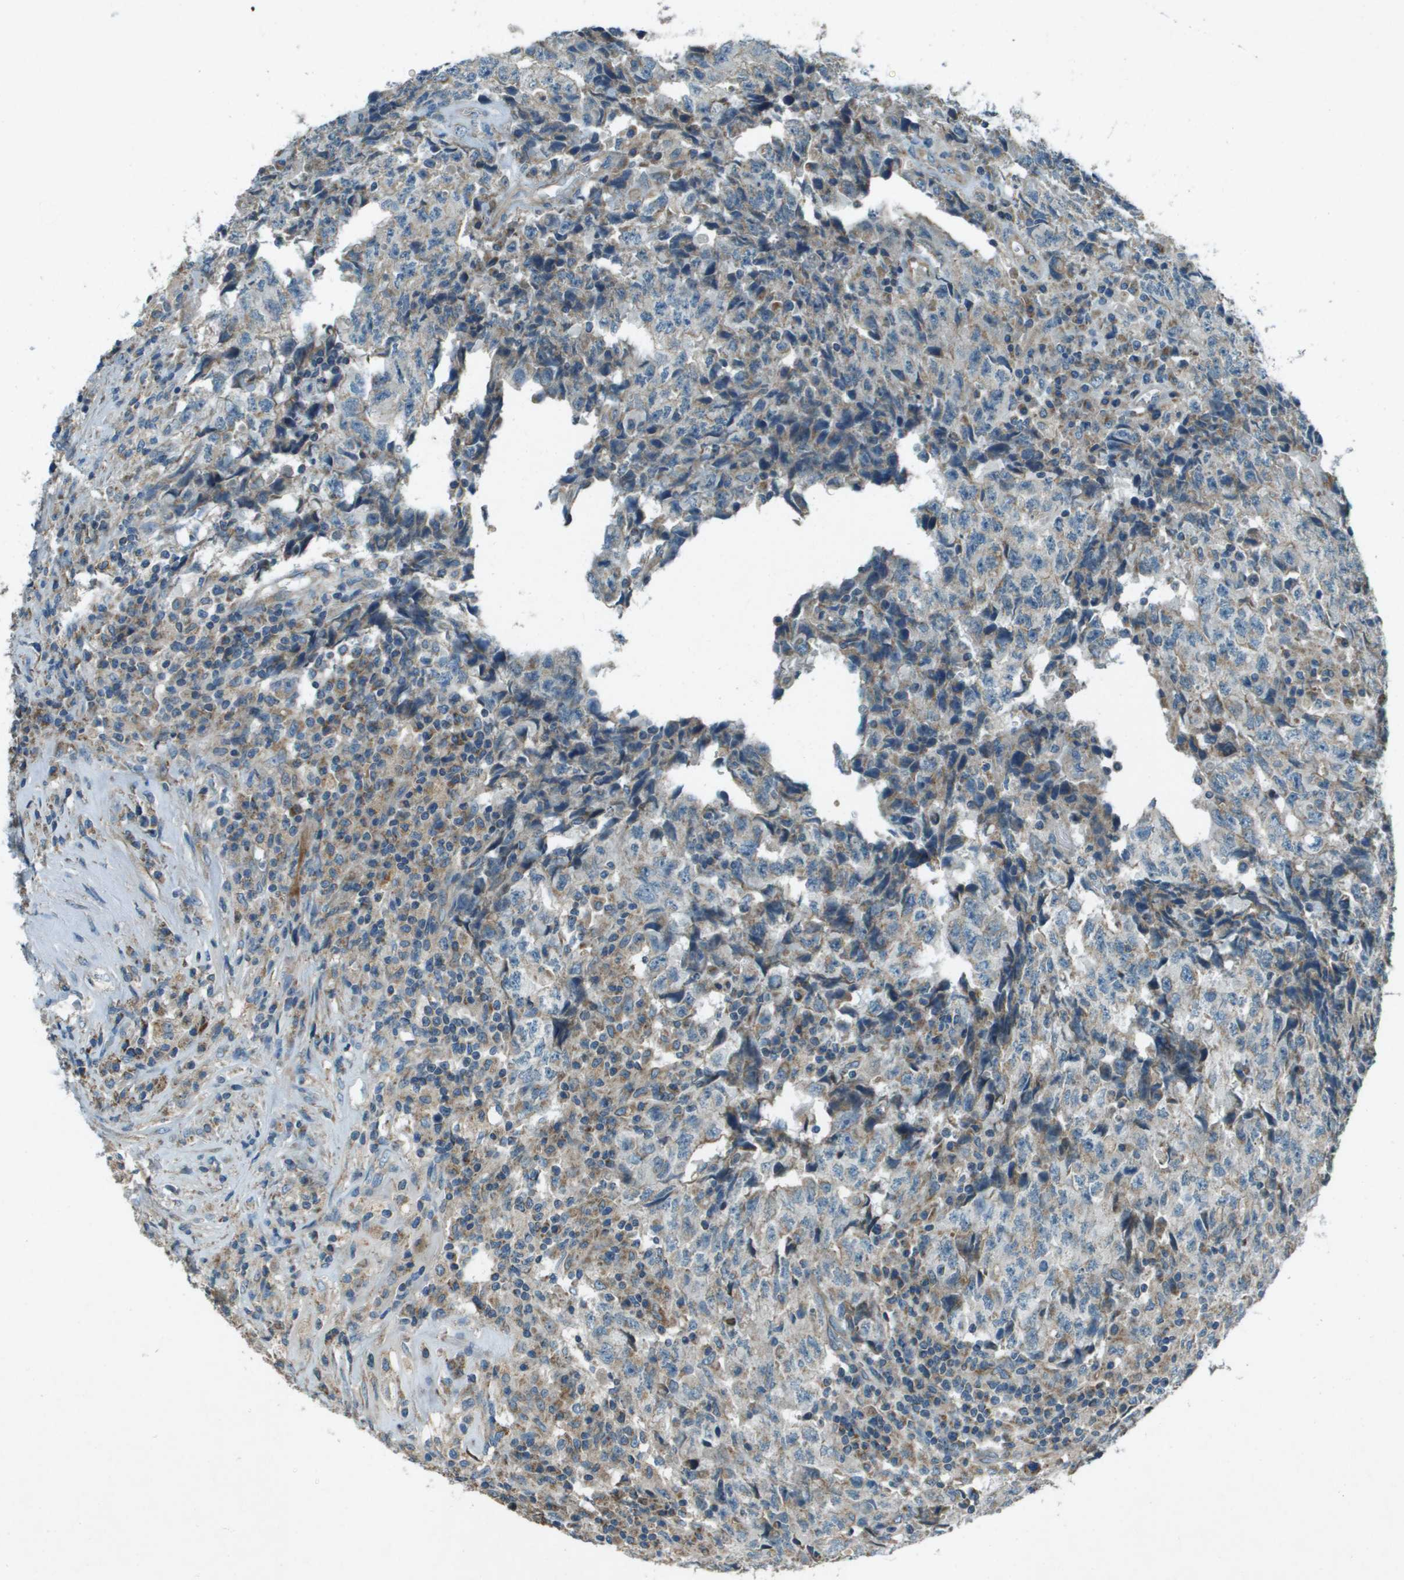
{"staining": {"intensity": "weak", "quantity": "<25%", "location": "cytoplasmic/membranous"}, "tissue": "testis cancer", "cell_type": "Tumor cells", "image_type": "cancer", "snomed": [{"axis": "morphology", "description": "Necrosis, NOS"}, {"axis": "morphology", "description": "Carcinoma, Embryonal, NOS"}, {"axis": "topography", "description": "Testis"}], "caption": "Immunohistochemical staining of testis cancer (embryonal carcinoma) reveals no significant expression in tumor cells.", "gene": "MIGA1", "patient": {"sex": "male", "age": 19}}